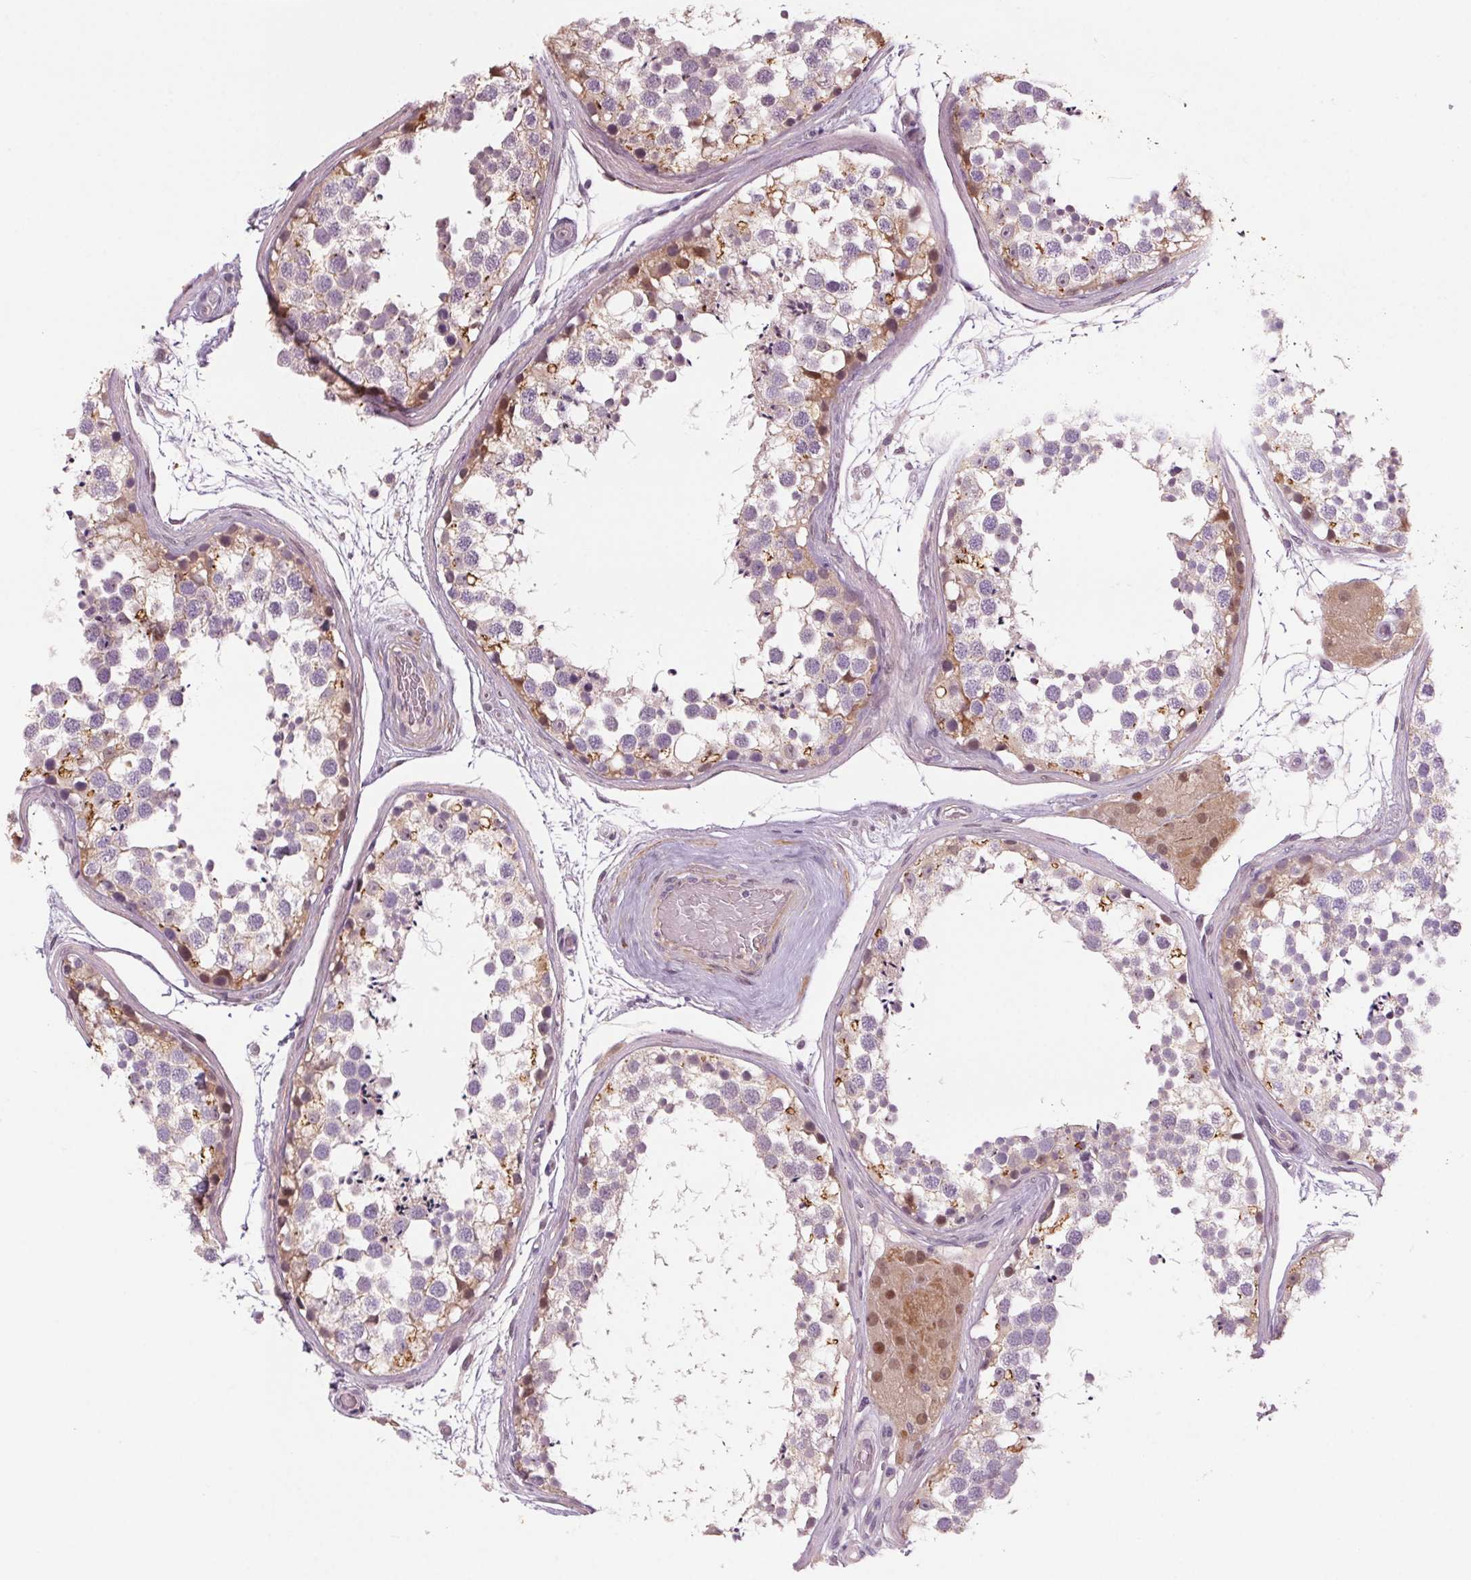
{"staining": {"intensity": "moderate", "quantity": "<25%", "location": "cytoplasmic/membranous"}, "tissue": "testis", "cell_type": "Cells in seminiferous ducts", "image_type": "normal", "snomed": [{"axis": "morphology", "description": "Normal tissue, NOS"}, {"axis": "morphology", "description": "Seminoma, NOS"}, {"axis": "topography", "description": "Testis"}], "caption": "Protein staining of benign testis displays moderate cytoplasmic/membranous positivity in about <25% of cells in seminiferous ducts.", "gene": "HHLA2", "patient": {"sex": "male", "age": 65}}